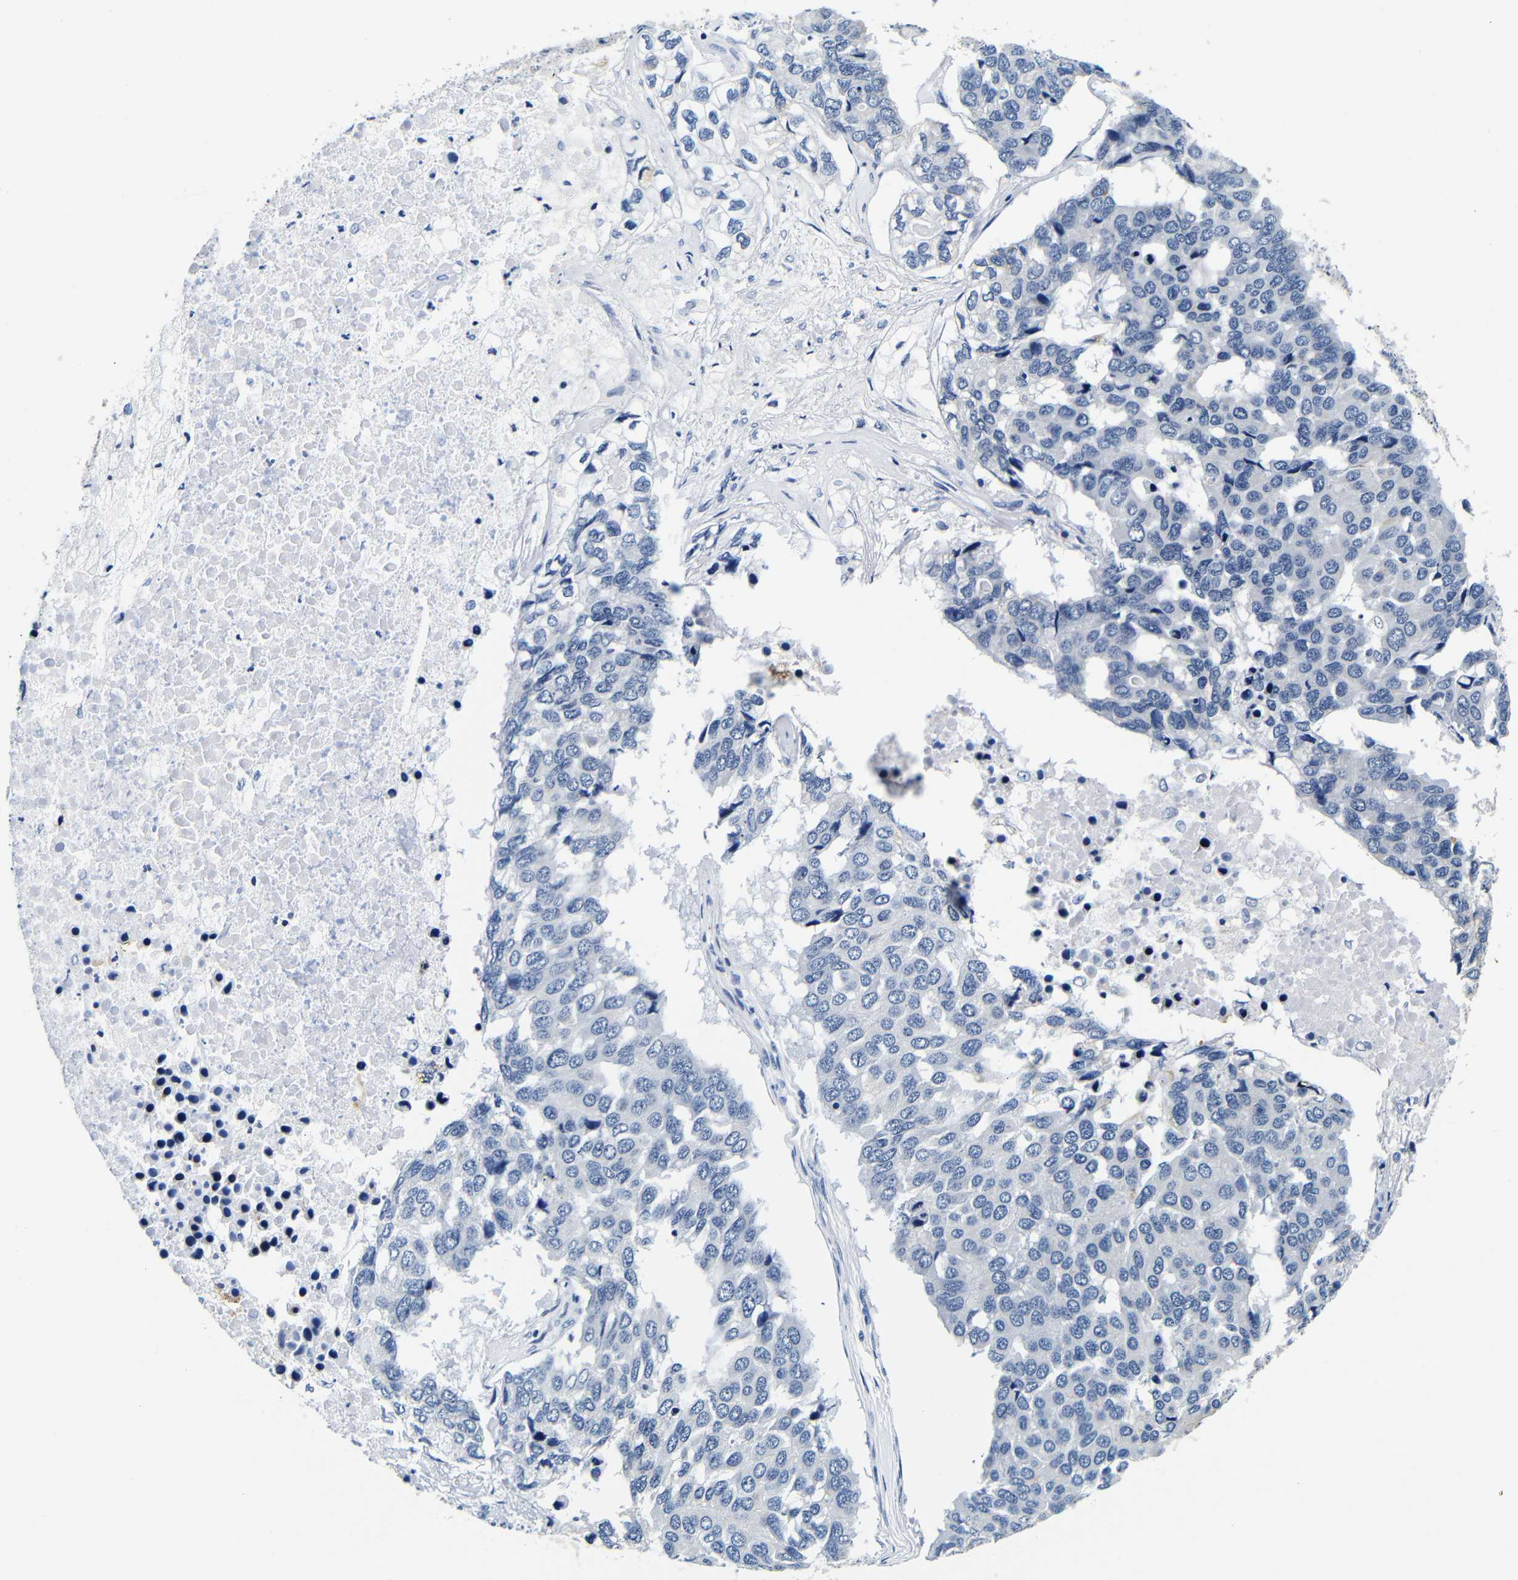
{"staining": {"intensity": "negative", "quantity": "none", "location": "none"}, "tissue": "pancreatic cancer", "cell_type": "Tumor cells", "image_type": "cancer", "snomed": [{"axis": "morphology", "description": "Adenocarcinoma, NOS"}, {"axis": "topography", "description": "Pancreas"}], "caption": "Tumor cells are negative for protein expression in human adenocarcinoma (pancreatic). (Brightfield microscopy of DAB IHC at high magnification).", "gene": "GP1BA", "patient": {"sex": "male", "age": 50}}